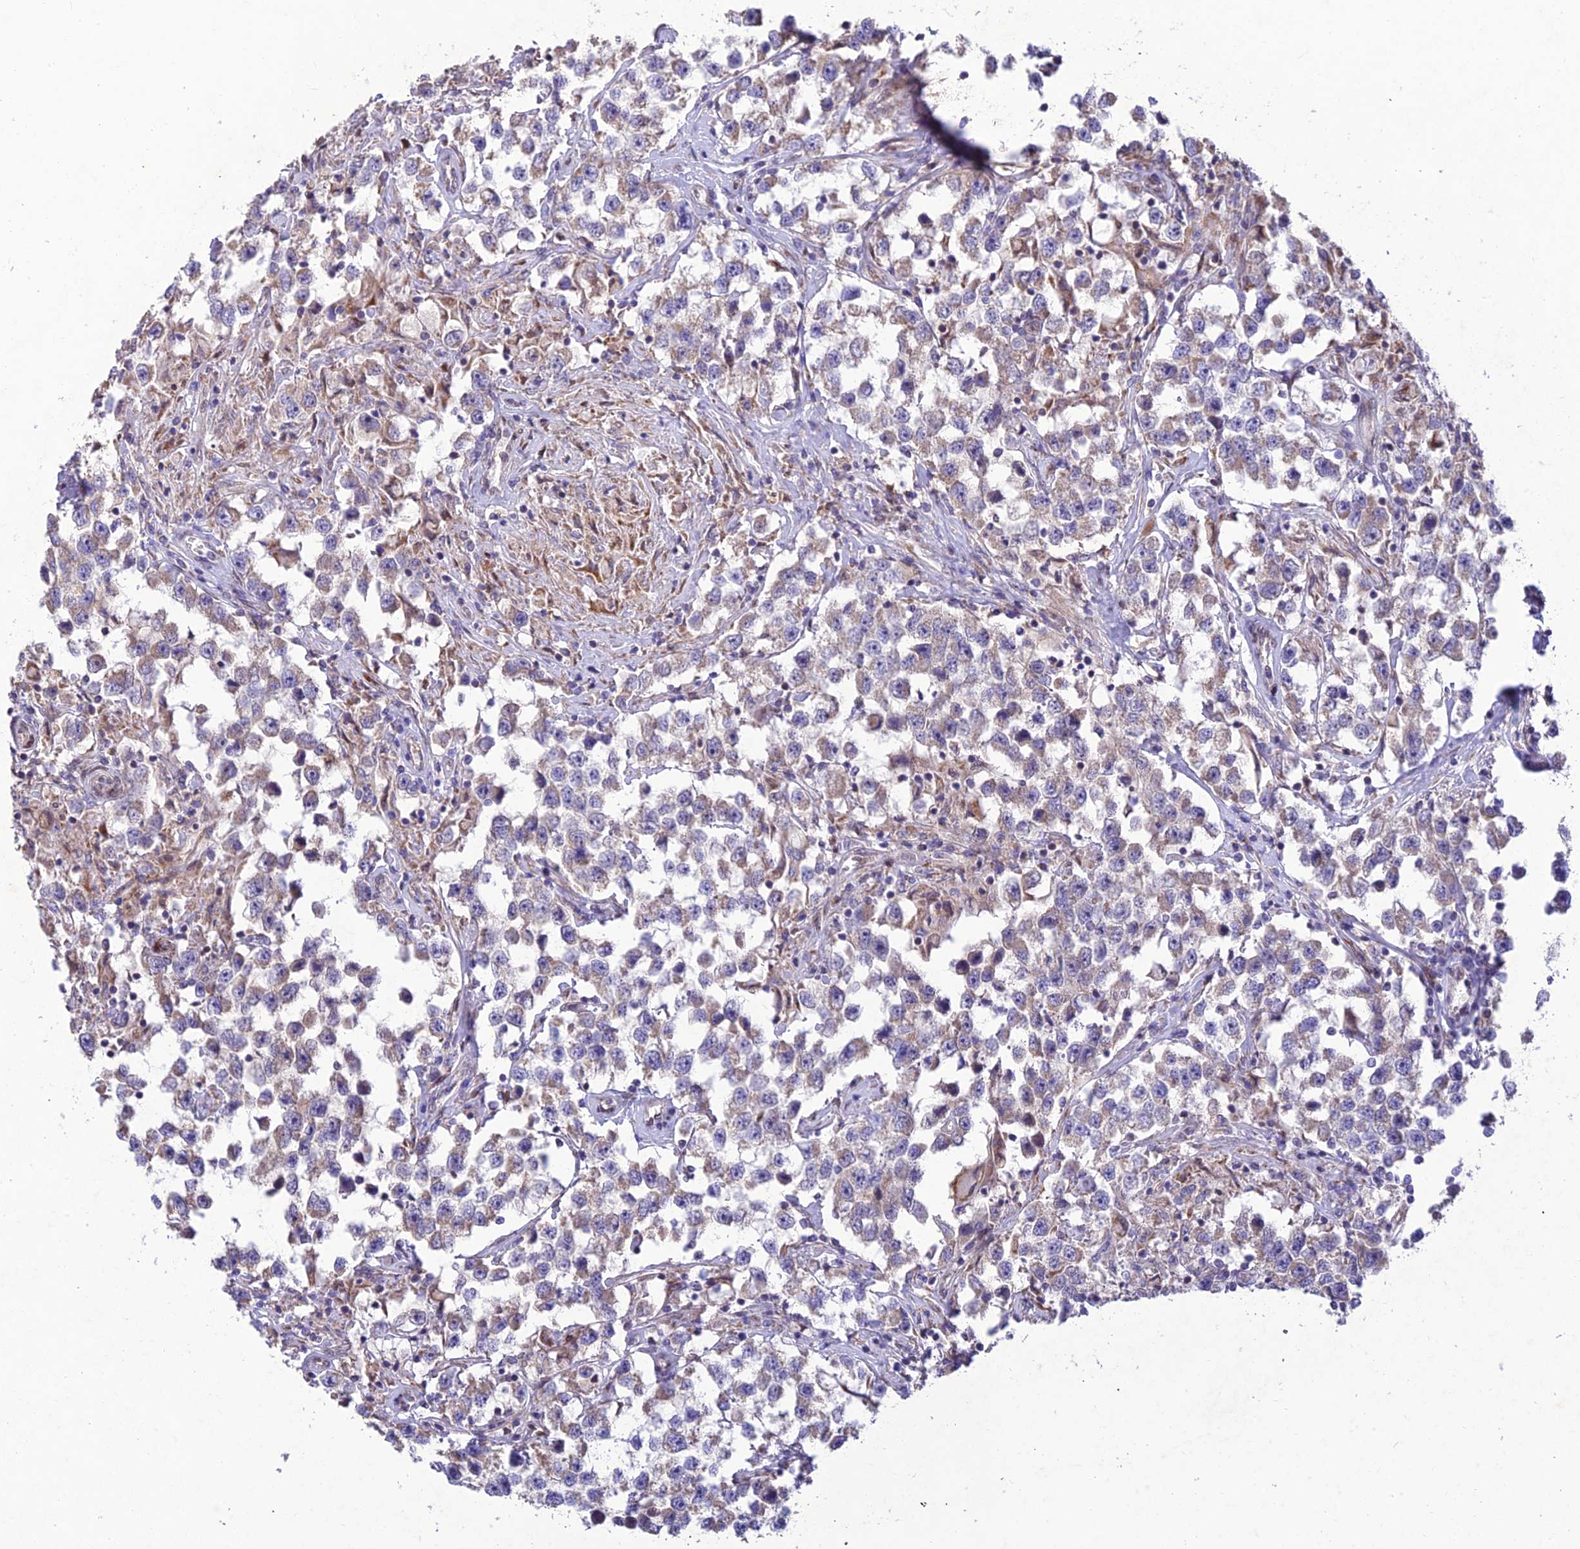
{"staining": {"intensity": "negative", "quantity": "none", "location": "none"}, "tissue": "testis cancer", "cell_type": "Tumor cells", "image_type": "cancer", "snomed": [{"axis": "morphology", "description": "Seminoma, NOS"}, {"axis": "topography", "description": "Testis"}], "caption": "The image displays no significant staining in tumor cells of testis cancer (seminoma).", "gene": "MGAT2", "patient": {"sex": "male", "age": 46}}